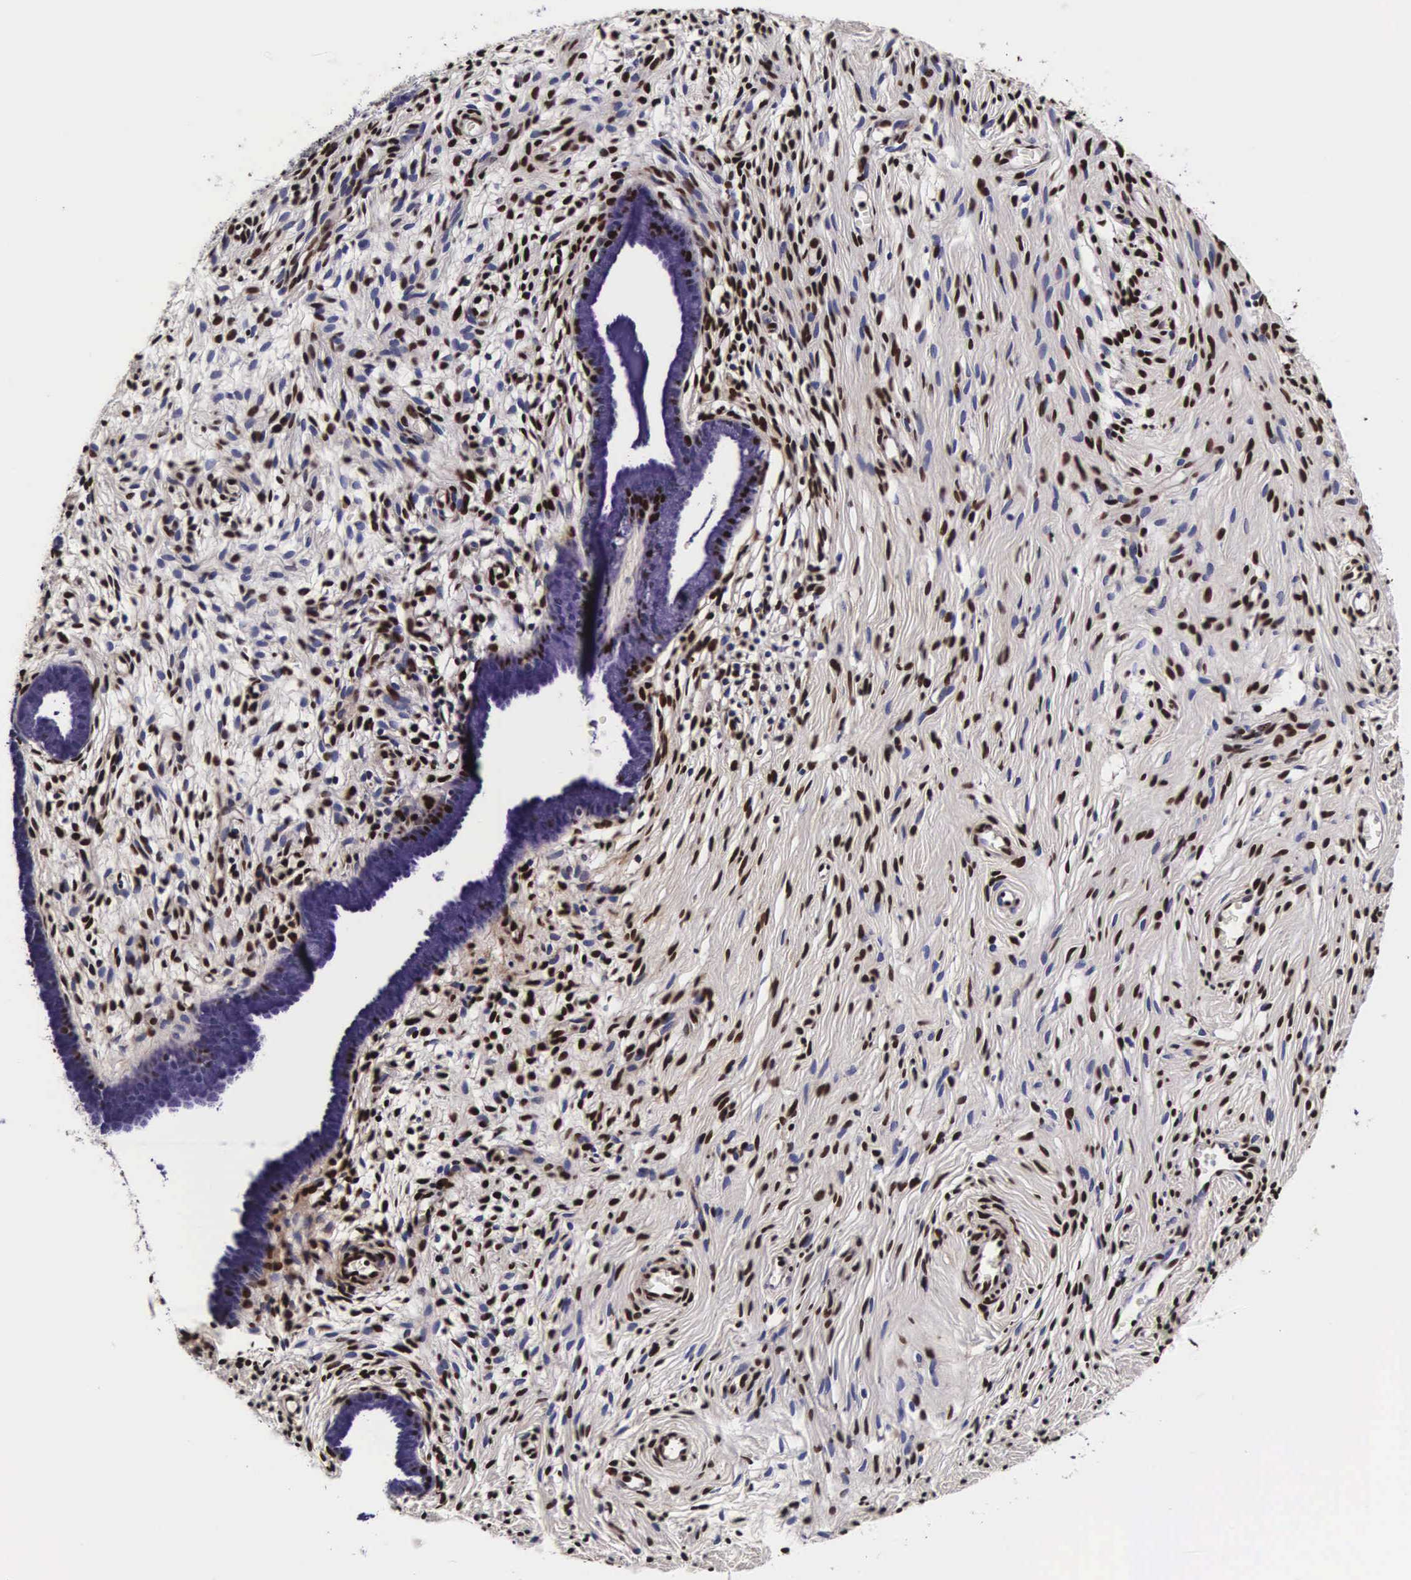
{"staining": {"intensity": "strong", "quantity": ">75%", "location": "nuclear"}, "tissue": "cervix", "cell_type": "Glandular cells", "image_type": "normal", "snomed": [{"axis": "morphology", "description": "Normal tissue, NOS"}, {"axis": "topography", "description": "Cervix"}], "caption": "A histopathology image of human cervix stained for a protein reveals strong nuclear brown staining in glandular cells. (DAB = brown stain, brightfield microscopy at high magnification).", "gene": "BCL2L2", "patient": {"sex": "female", "age": 70}}